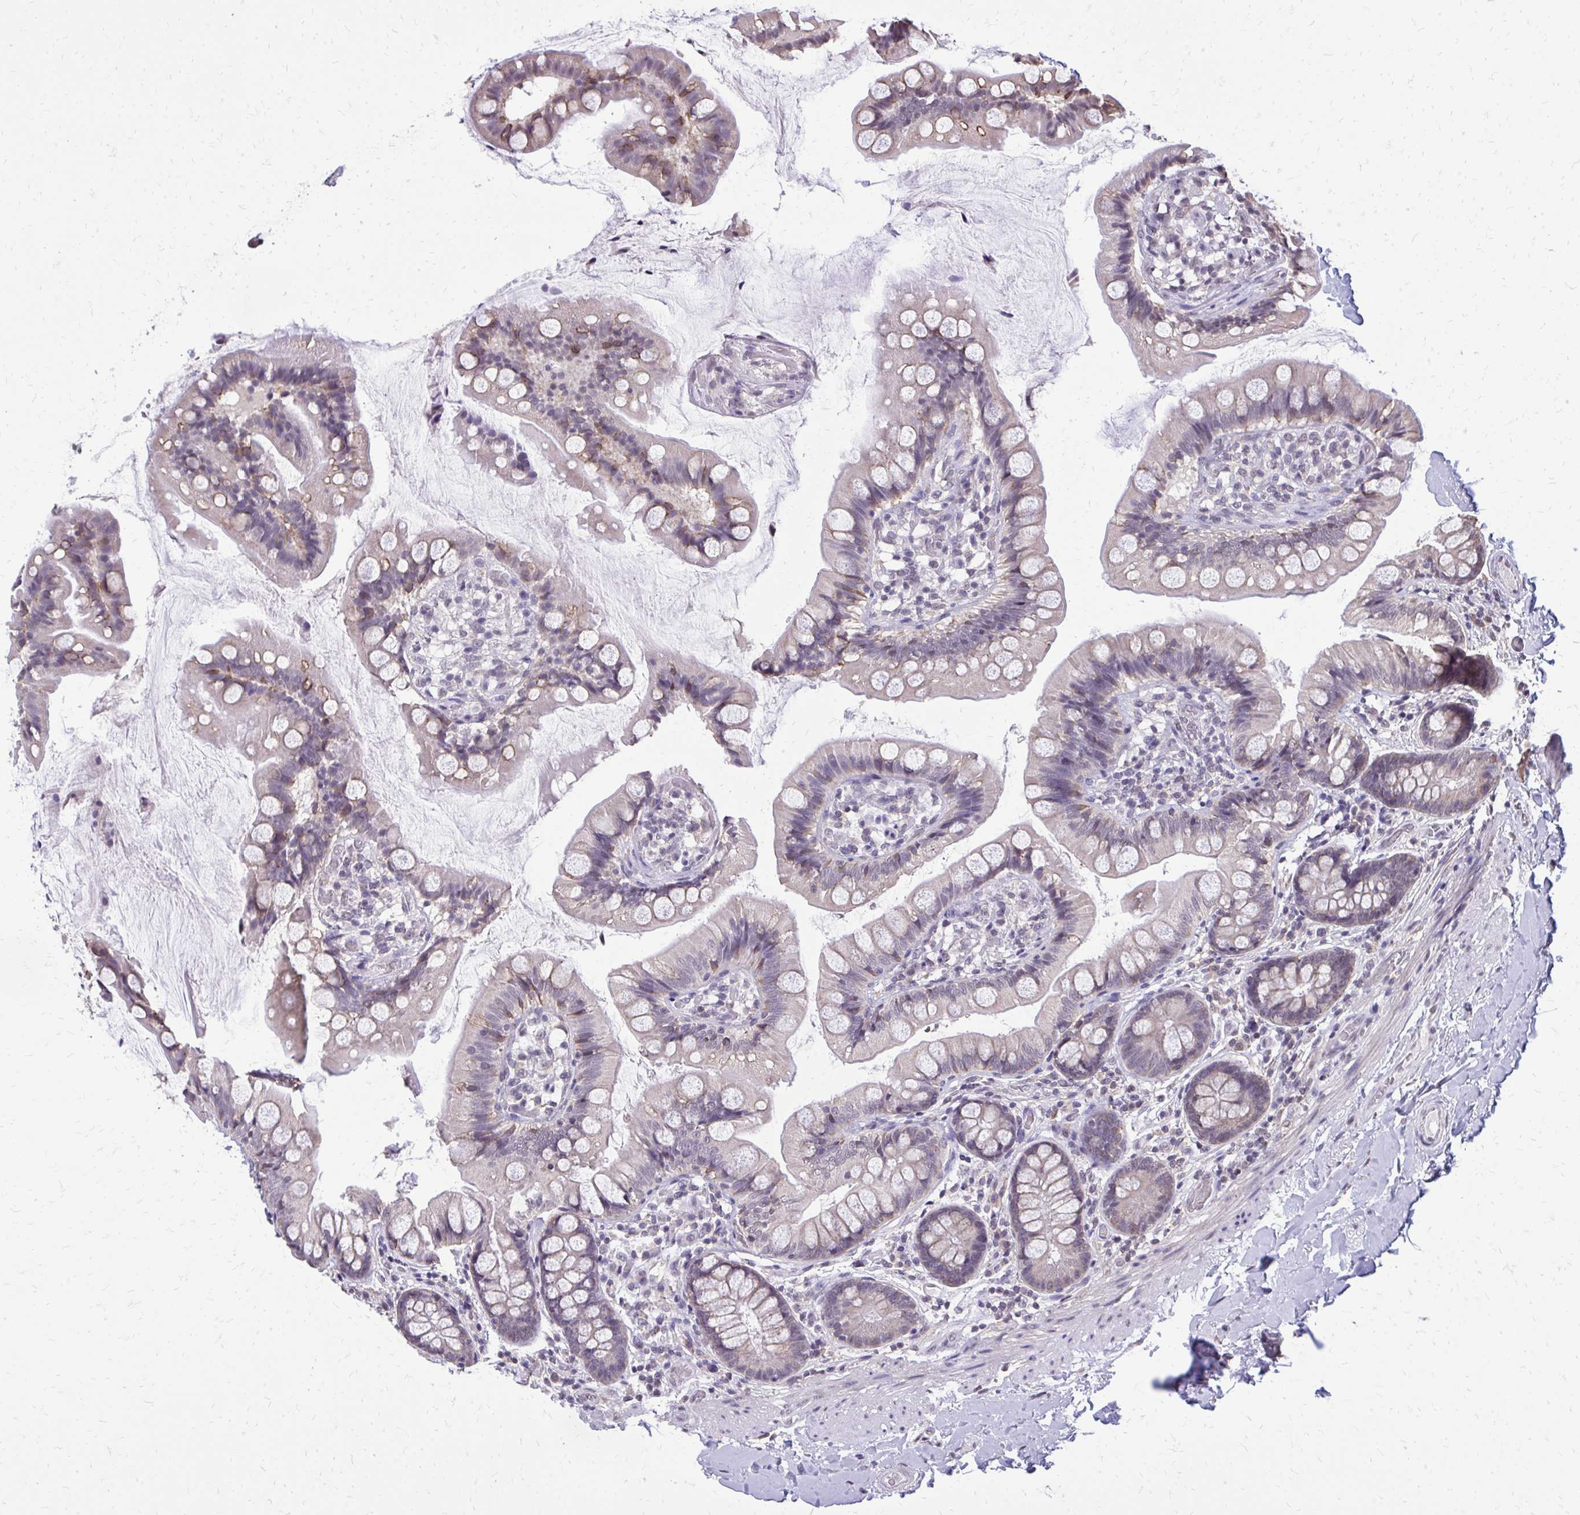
{"staining": {"intensity": "weak", "quantity": "<25%", "location": "cytoplasmic/membranous"}, "tissue": "small intestine", "cell_type": "Glandular cells", "image_type": "normal", "snomed": [{"axis": "morphology", "description": "Normal tissue, NOS"}, {"axis": "topography", "description": "Small intestine"}], "caption": "Photomicrograph shows no protein staining in glandular cells of benign small intestine.", "gene": "AKAP5", "patient": {"sex": "male", "age": 70}}